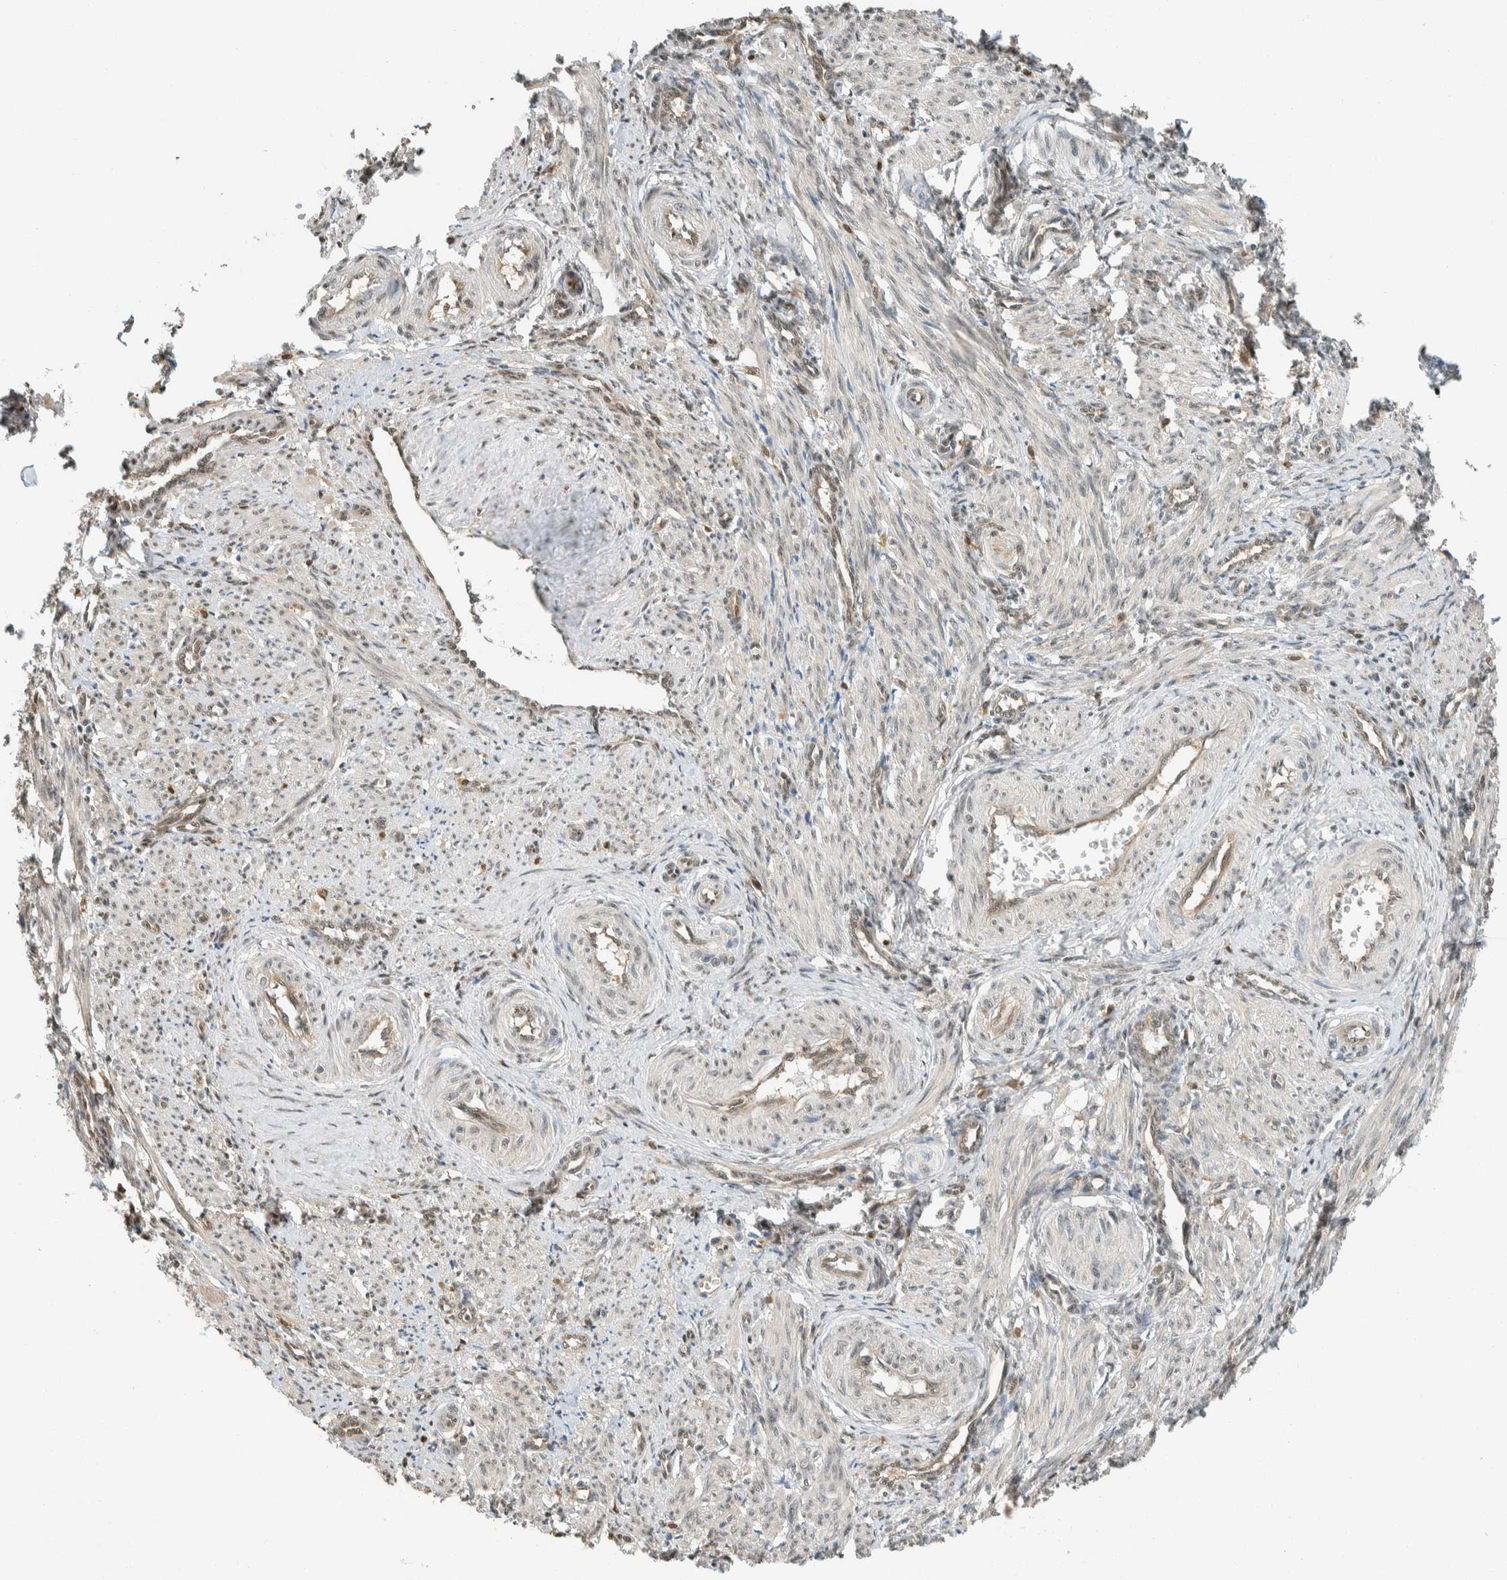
{"staining": {"intensity": "weak", "quantity": "<25%", "location": "cytoplasmic/membranous,nuclear"}, "tissue": "smooth muscle", "cell_type": "Smooth muscle cells", "image_type": "normal", "snomed": [{"axis": "morphology", "description": "Normal tissue, NOS"}, {"axis": "topography", "description": "Endometrium"}], "caption": "Smooth muscle was stained to show a protein in brown. There is no significant staining in smooth muscle cells. (DAB immunohistochemistry (IHC) with hematoxylin counter stain).", "gene": "NIBAN2", "patient": {"sex": "female", "age": 33}}